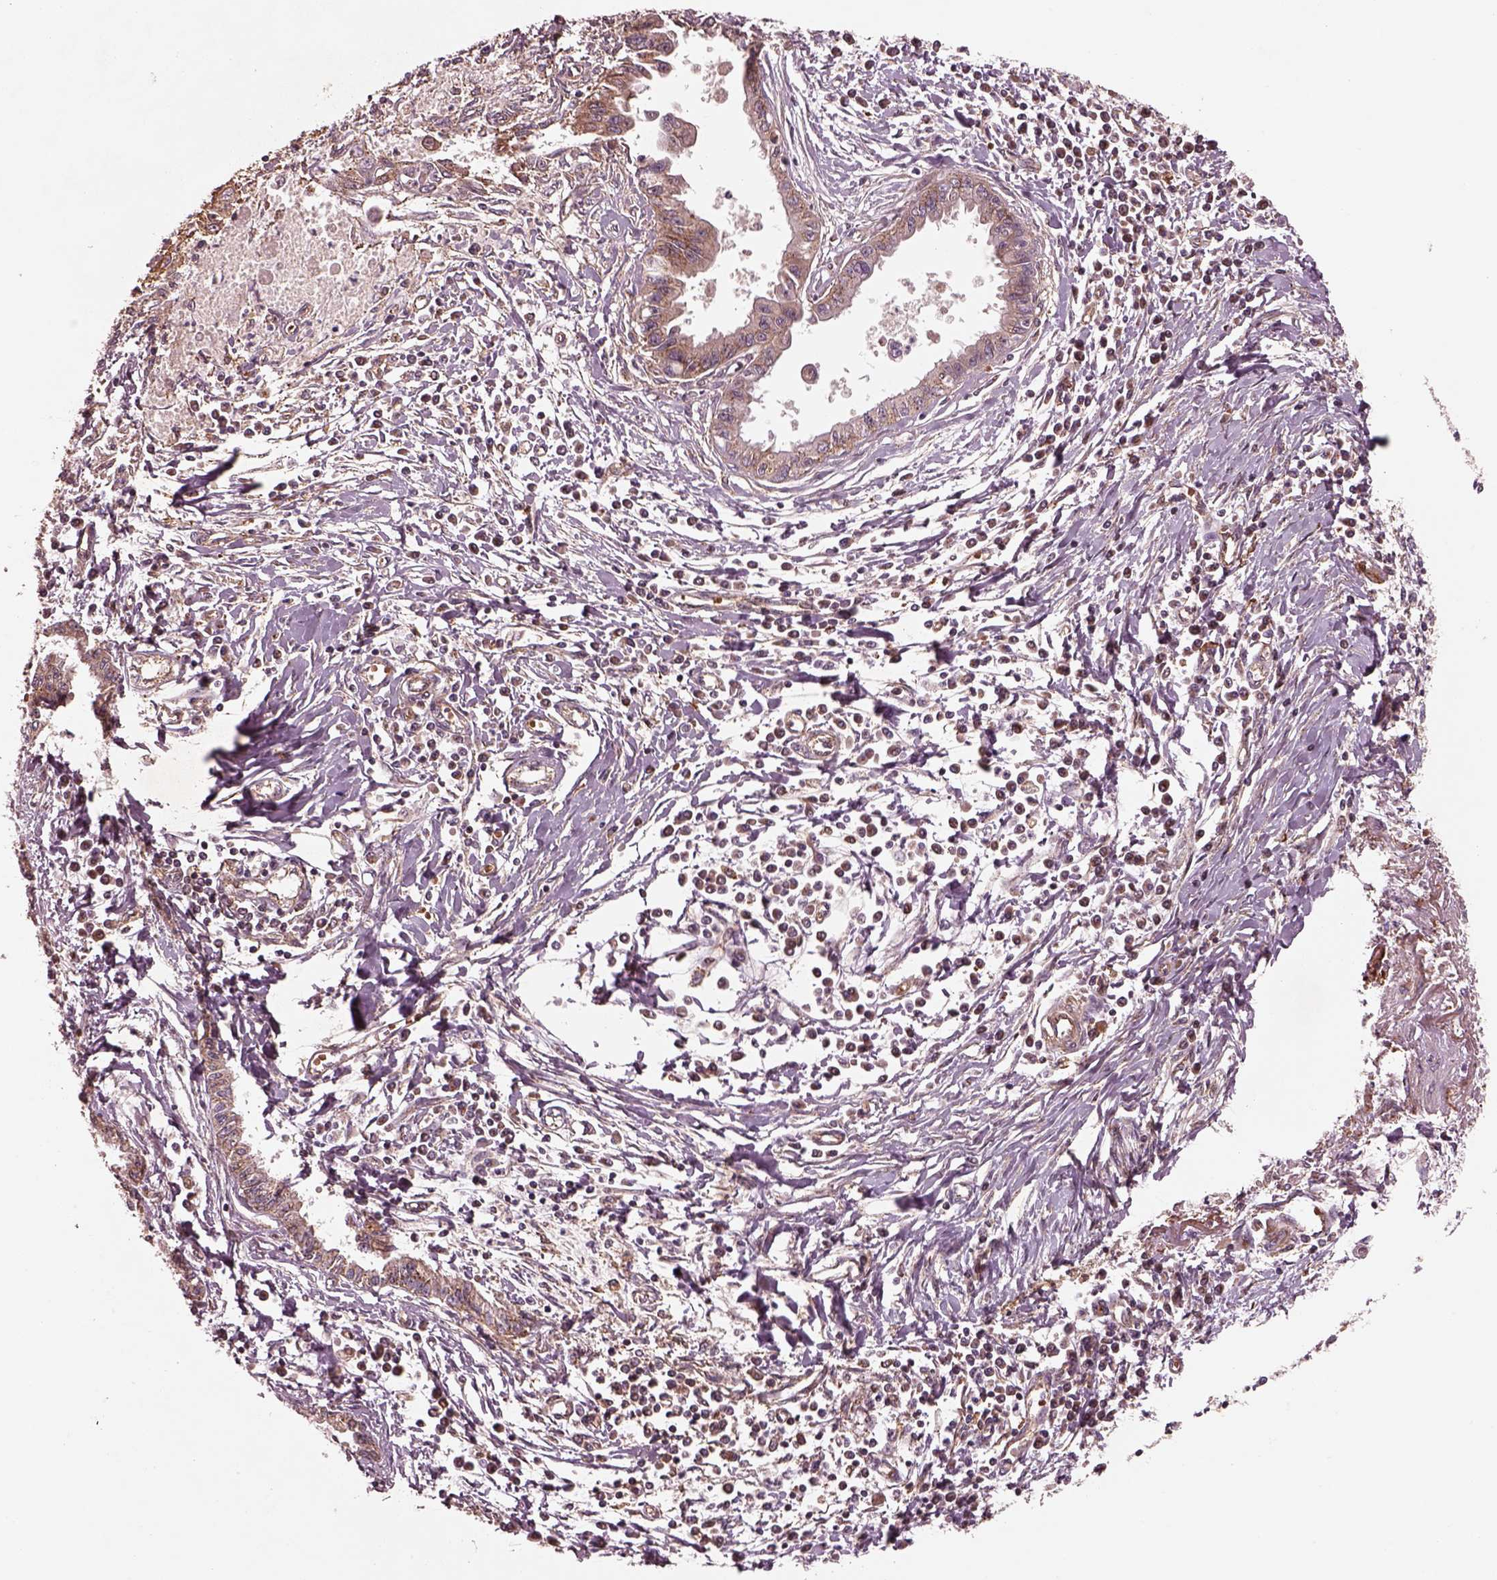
{"staining": {"intensity": "moderate", "quantity": "25%-75%", "location": "cytoplasmic/membranous"}, "tissue": "pancreatic cancer", "cell_type": "Tumor cells", "image_type": "cancer", "snomed": [{"axis": "morphology", "description": "Adenocarcinoma, NOS"}, {"axis": "topography", "description": "Pancreas"}], "caption": "Approximately 25%-75% of tumor cells in human pancreatic cancer (adenocarcinoma) display moderate cytoplasmic/membranous protein staining as visualized by brown immunohistochemical staining.", "gene": "WASHC2A", "patient": {"sex": "male", "age": 72}}